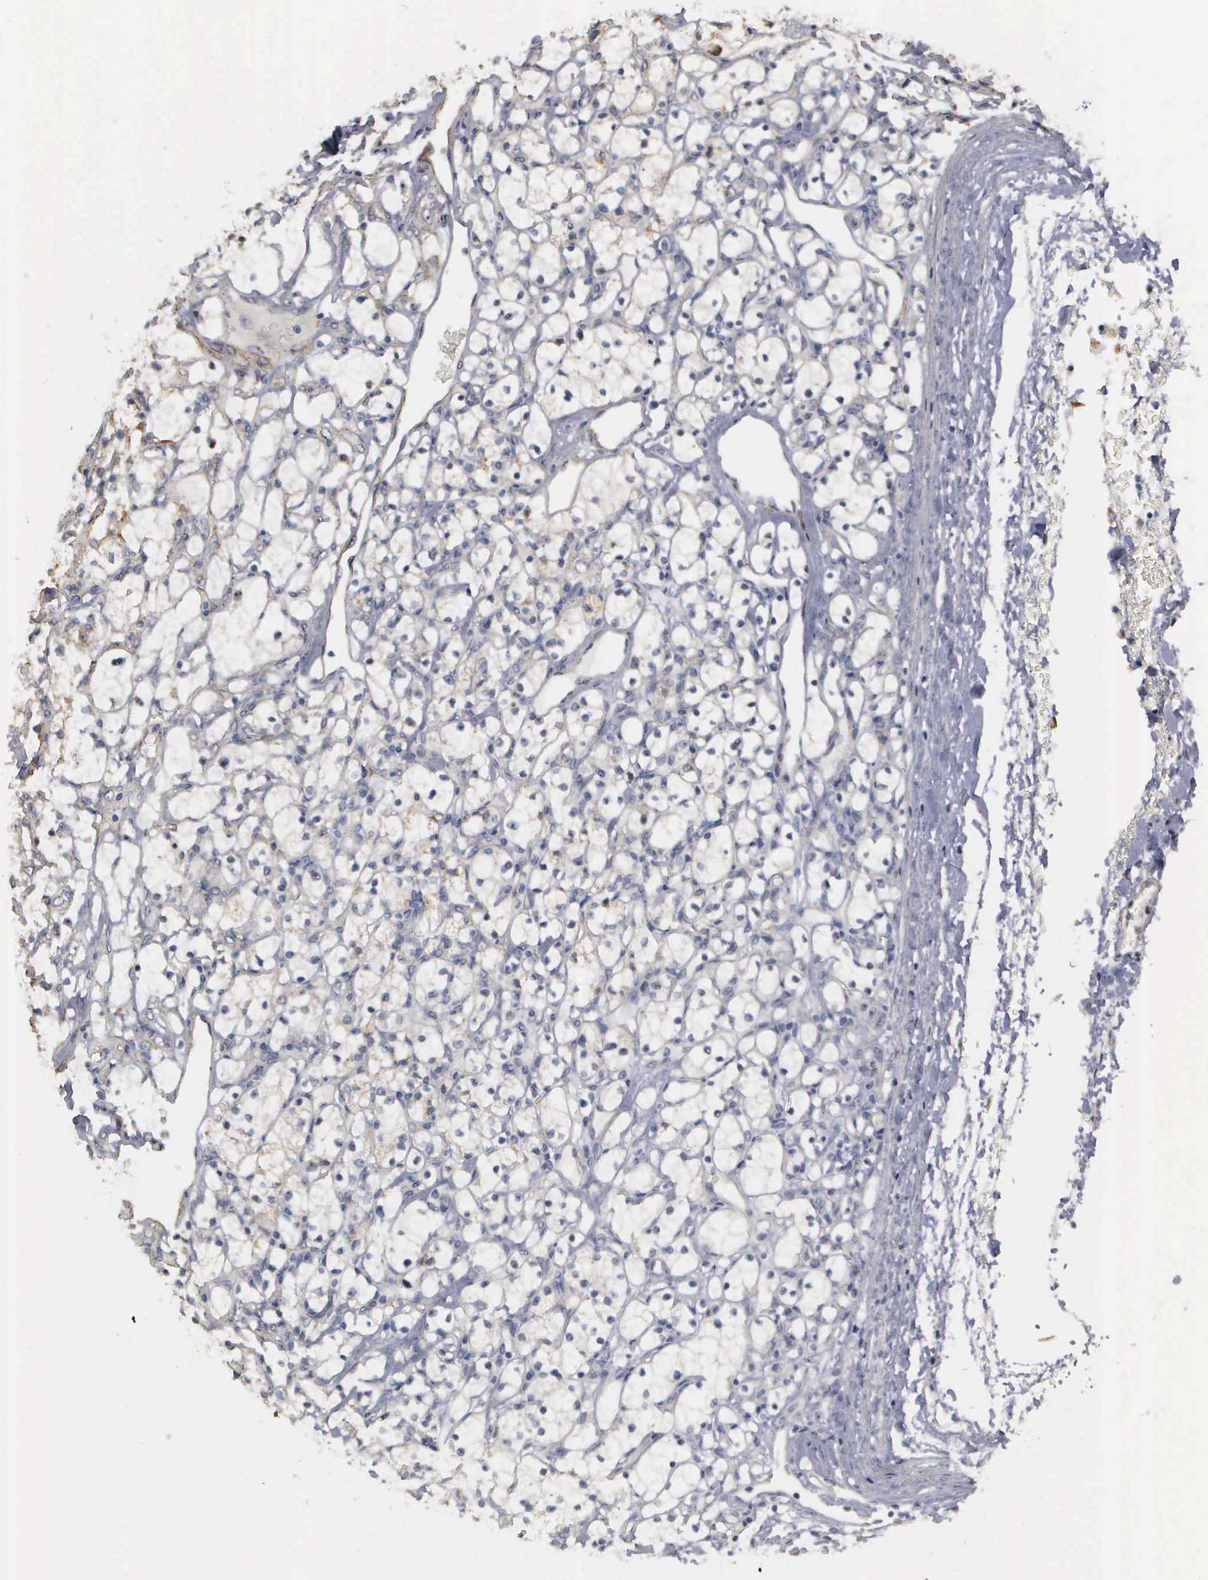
{"staining": {"intensity": "negative", "quantity": "none", "location": "none"}, "tissue": "renal cancer", "cell_type": "Tumor cells", "image_type": "cancer", "snomed": [{"axis": "morphology", "description": "Adenocarcinoma, NOS"}, {"axis": "topography", "description": "Kidney"}], "caption": "Immunohistochemistry histopathology image of renal cancer stained for a protein (brown), which reveals no expression in tumor cells.", "gene": "NGDN", "patient": {"sex": "female", "age": 83}}